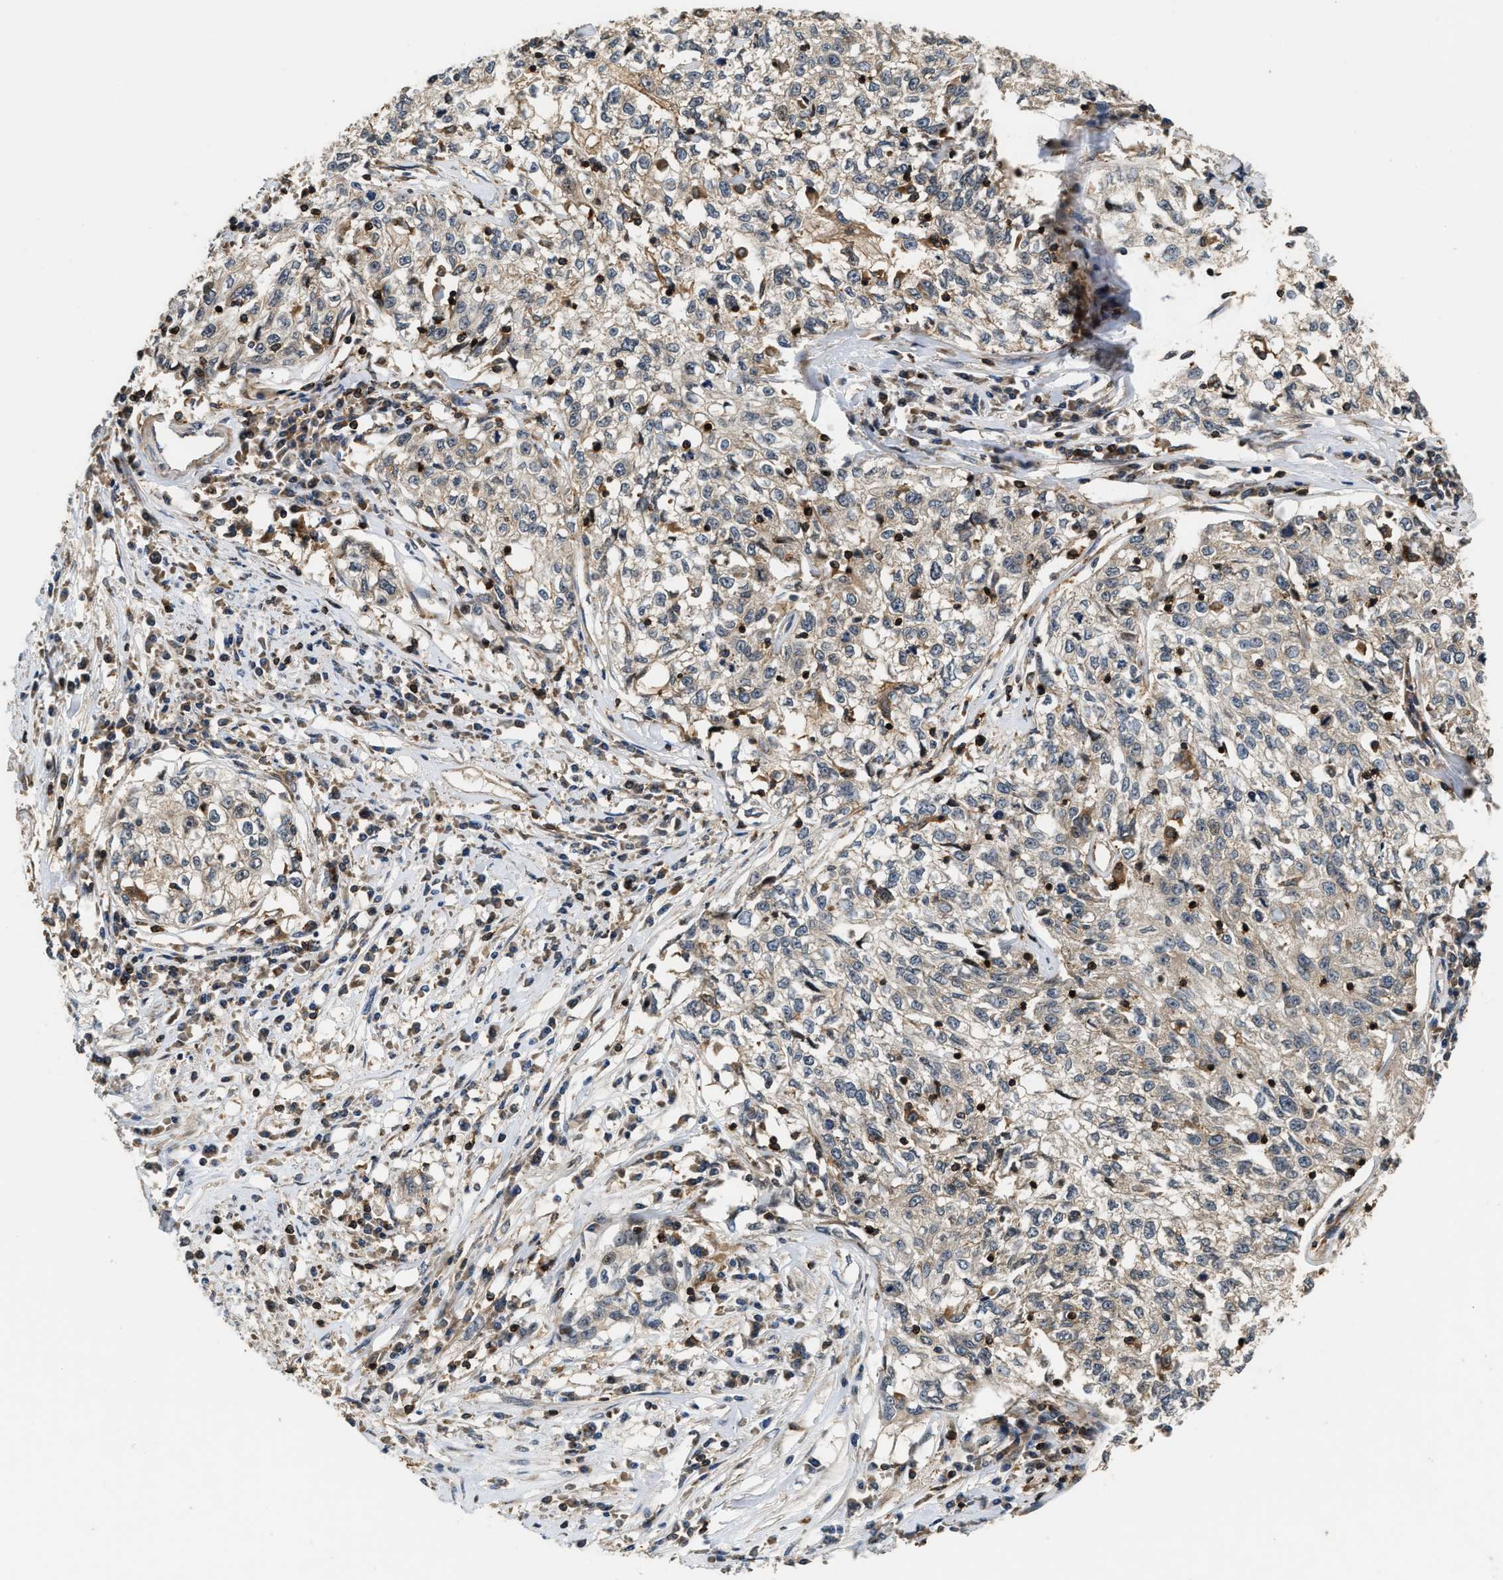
{"staining": {"intensity": "weak", "quantity": "<25%", "location": "cytoplasmic/membranous,nuclear"}, "tissue": "cervical cancer", "cell_type": "Tumor cells", "image_type": "cancer", "snomed": [{"axis": "morphology", "description": "Squamous cell carcinoma, NOS"}, {"axis": "topography", "description": "Cervix"}], "caption": "An IHC micrograph of cervical cancer is shown. There is no staining in tumor cells of cervical cancer.", "gene": "SNX5", "patient": {"sex": "female", "age": 57}}